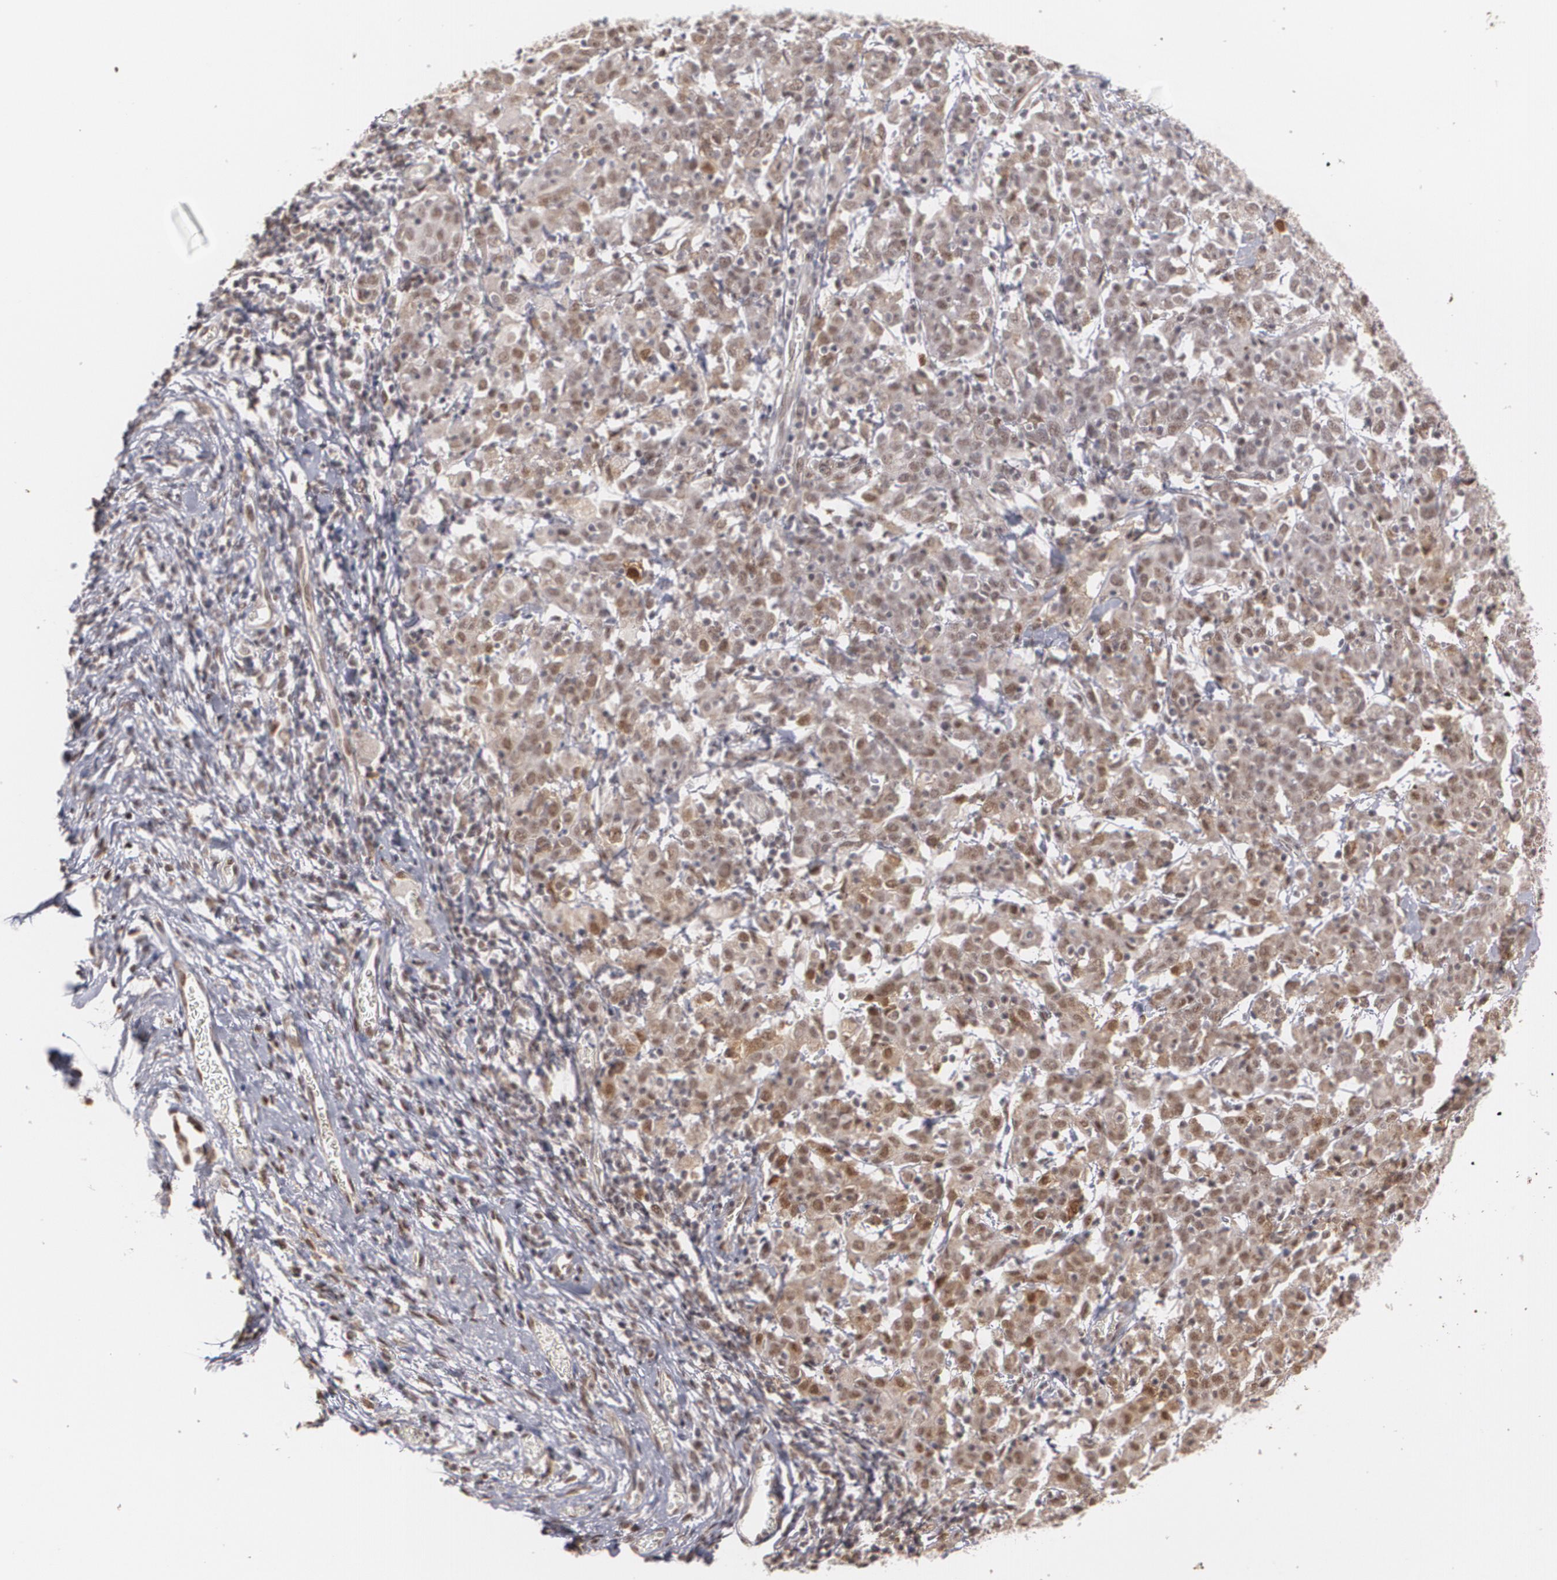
{"staining": {"intensity": "moderate", "quantity": ">75%", "location": "cytoplasmic/membranous,nuclear"}, "tissue": "cervical cancer", "cell_type": "Tumor cells", "image_type": "cancer", "snomed": [{"axis": "morphology", "description": "Normal tissue, NOS"}, {"axis": "morphology", "description": "Squamous cell carcinoma, NOS"}, {"axis": "topography", "description": "Cervix"}], "caption": "A brown stain labels moderate cytoplasmic/membranous and nuclear expression of a protein in human cervical squamous cell carcinoma tumor cells. (Brightfield microscopy of DAB IHC at high magnification).", "gene": "ZNF75A", "patient": {"sex": "female", "age": 67}}